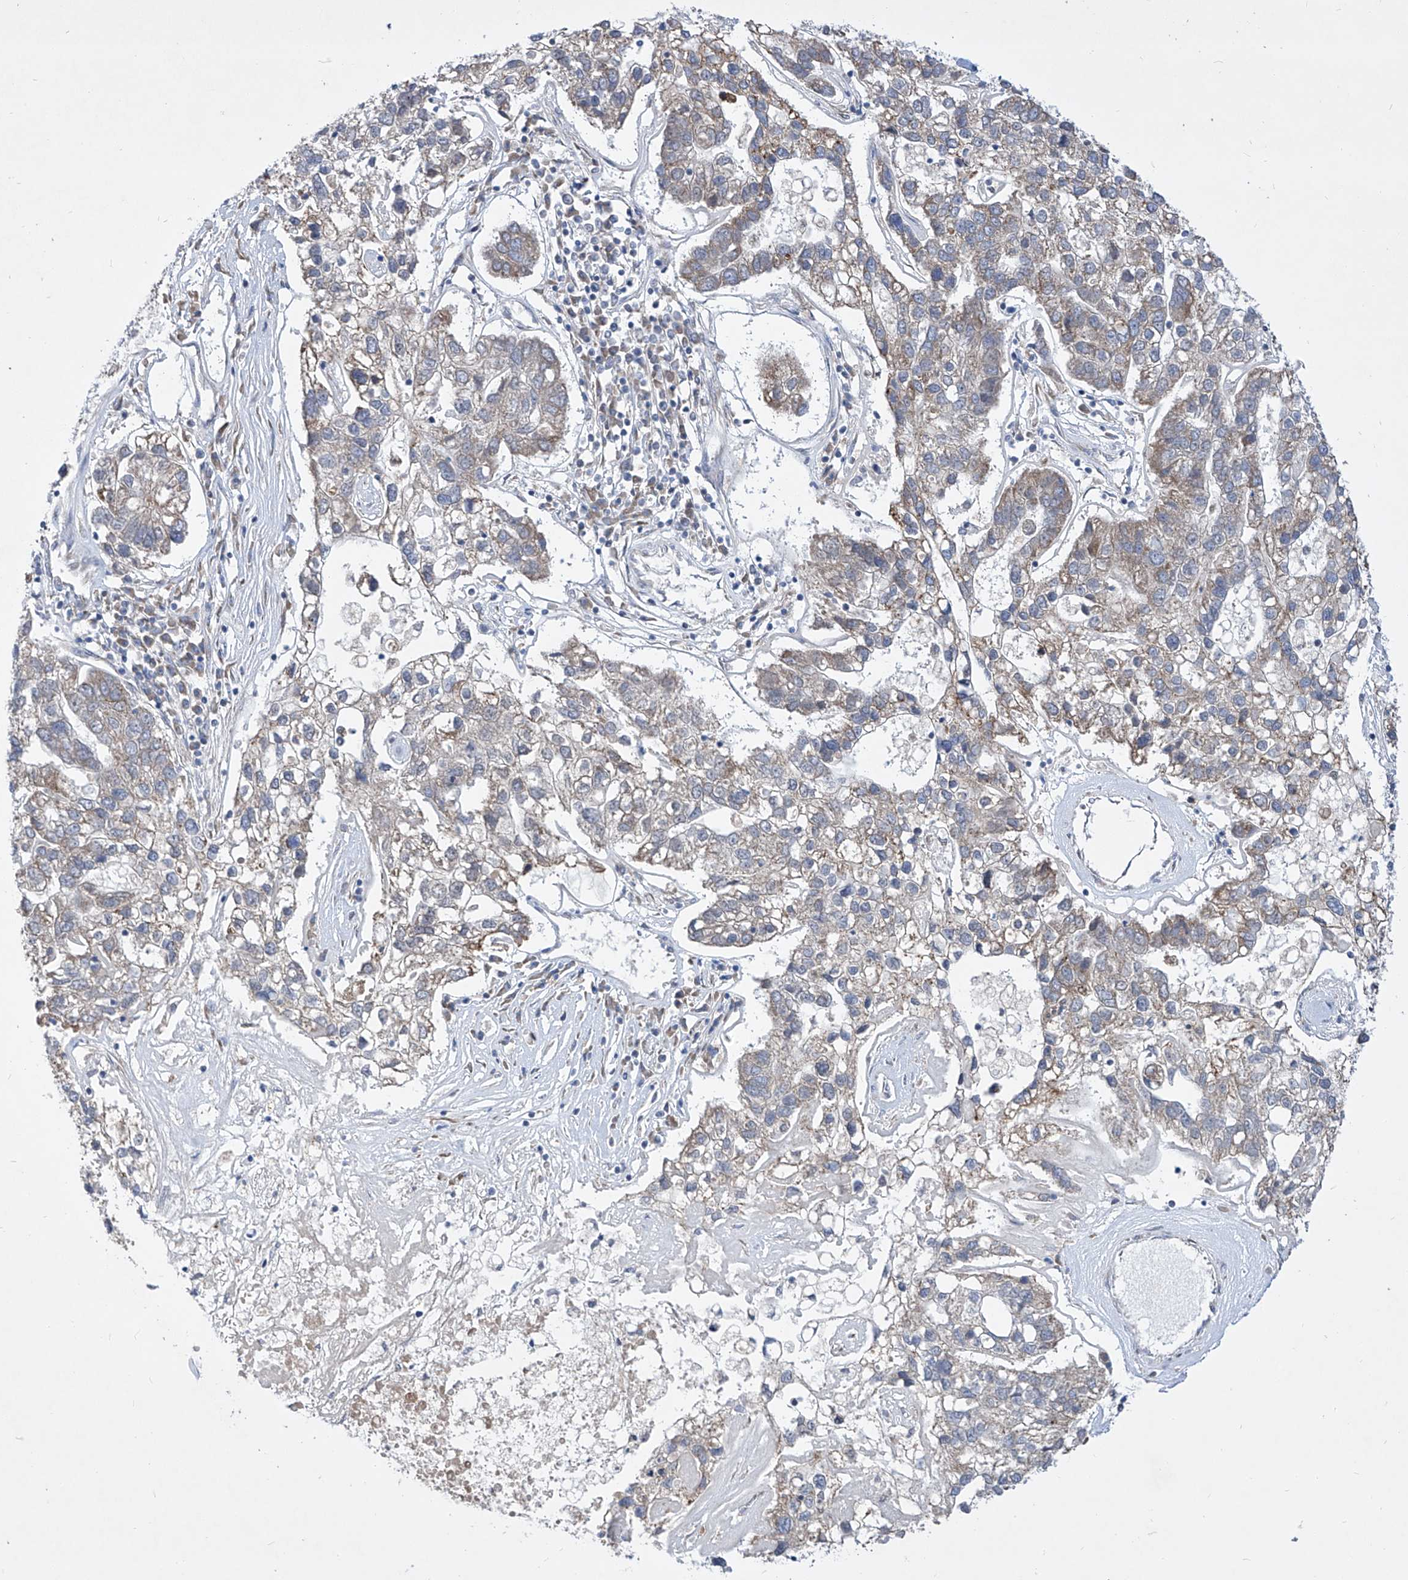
{"staining": {"intensity": "moderate", "quantity": "25%-75%", "location": "cytoplasmic/membranous"}, "tissue": "pancreatic cancer", "cell_type": "Tumor cells", "image_type": "cancer", "snomed": [{"axis": "morphology", "description": "Adenocarcinoma, NOS"}, {"axis": "topography", "description": "Pancreas"}], "caption": "Immunohistochemistry photomicrograph of neoplastic tissue: adenocarcinoma (pancreatic) stained using IHC reveals medium levels of moderate protein expression localized specifically in the cytoplasmic/membranous of tumor cells, appearing as a cytoplasmic/membranous brown color.", "gene": "UFL1", "patient": {"sex": "female", "age": 61}}